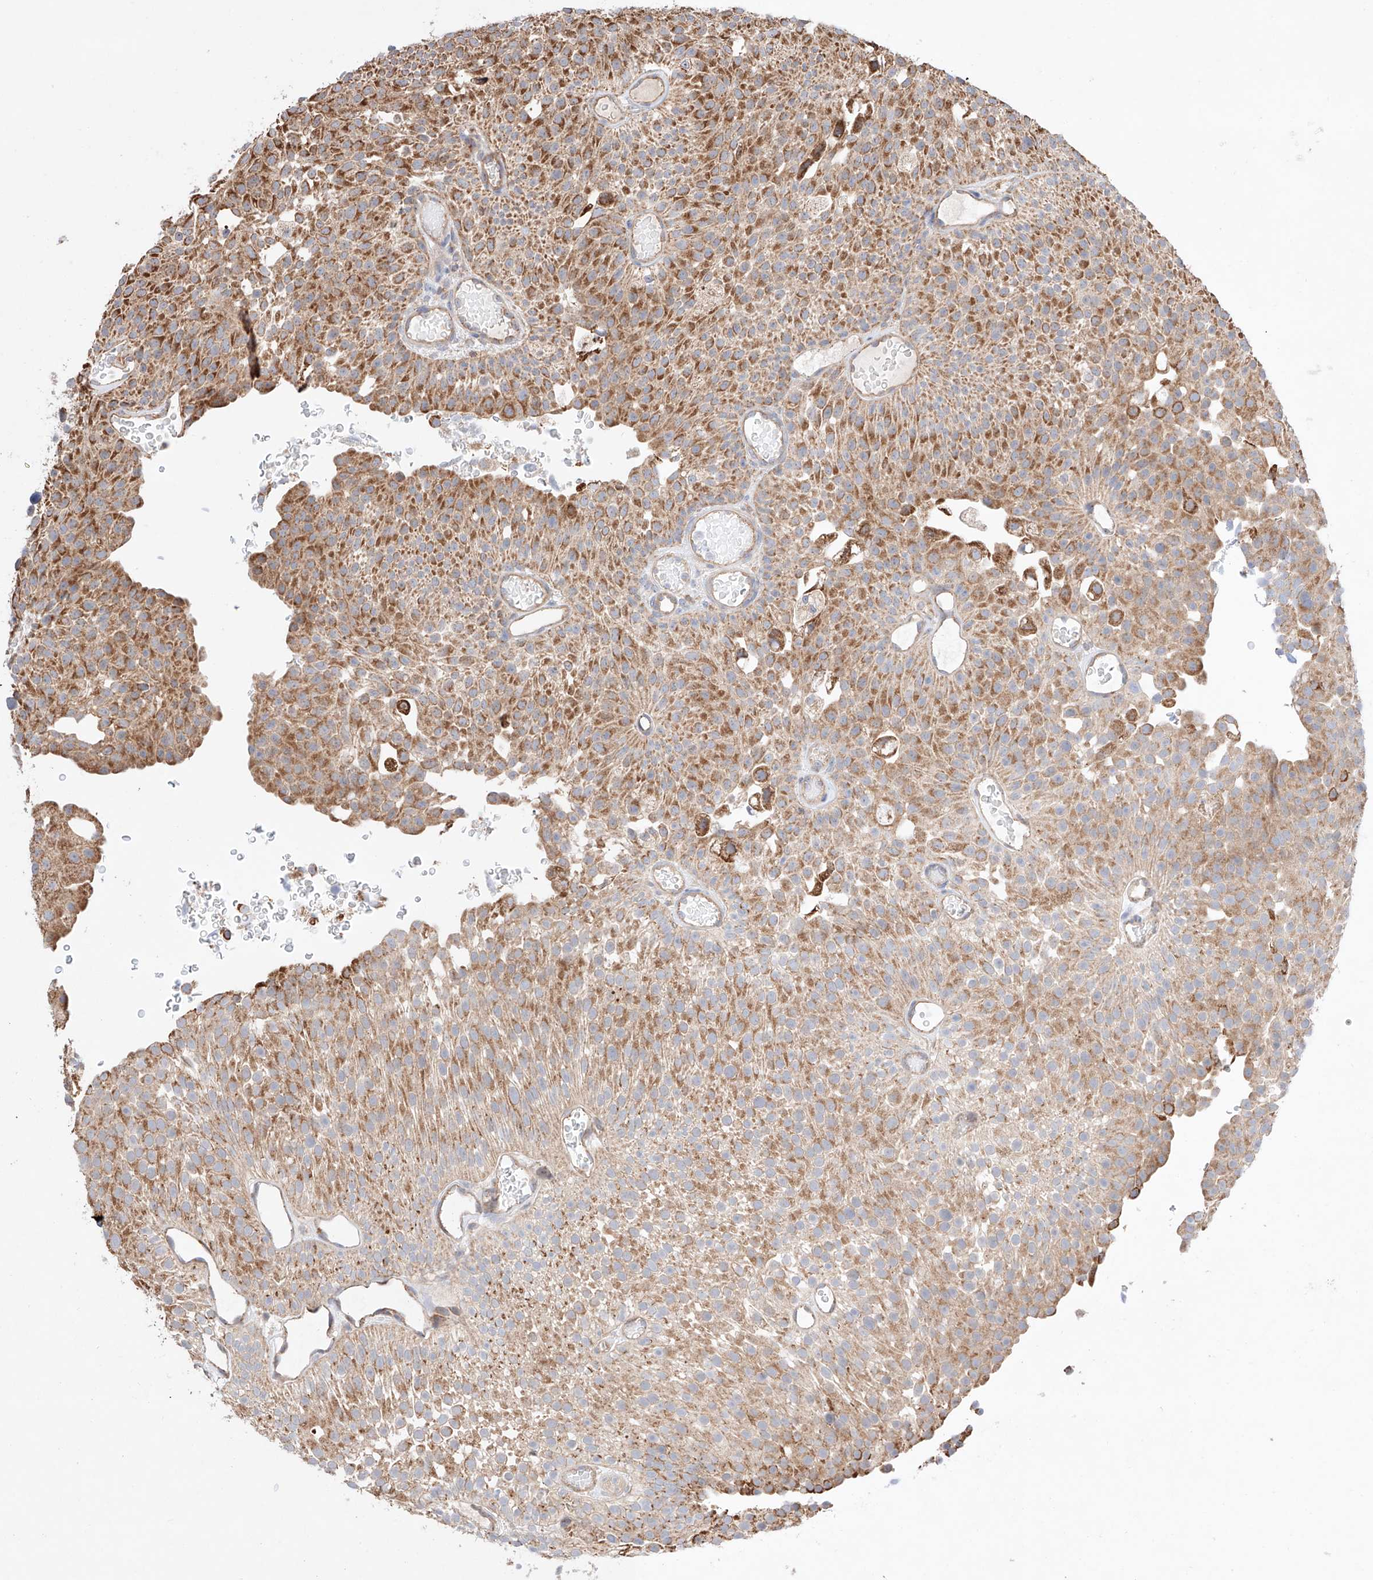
{"staining": {"intensity": "moderate", "quantity": ">75%", "location": "cytoplasmic/membranous"}, "tissue": "urothelial cancer", "cell_type": "Tumor cells", "image_type": "cancer", "snomed": [{"axis": "morphology", "description": "Urothelial carcinoma, Low grade"}, {"axis": "topography", "description": "Urinary bladder"}], "caption": "Immunohistochemistry photomicrograph of neoplastic tissue: human urothelial cancer stained using IHC reveals medium levels of moderate protein expression localized specifically in the cytoplasmic/membranous of tumor cells, appearing as a cytoplasmic/membranous brown color.", "gene": "KTI12", "patient": {"sex": "male", "age": 78}}